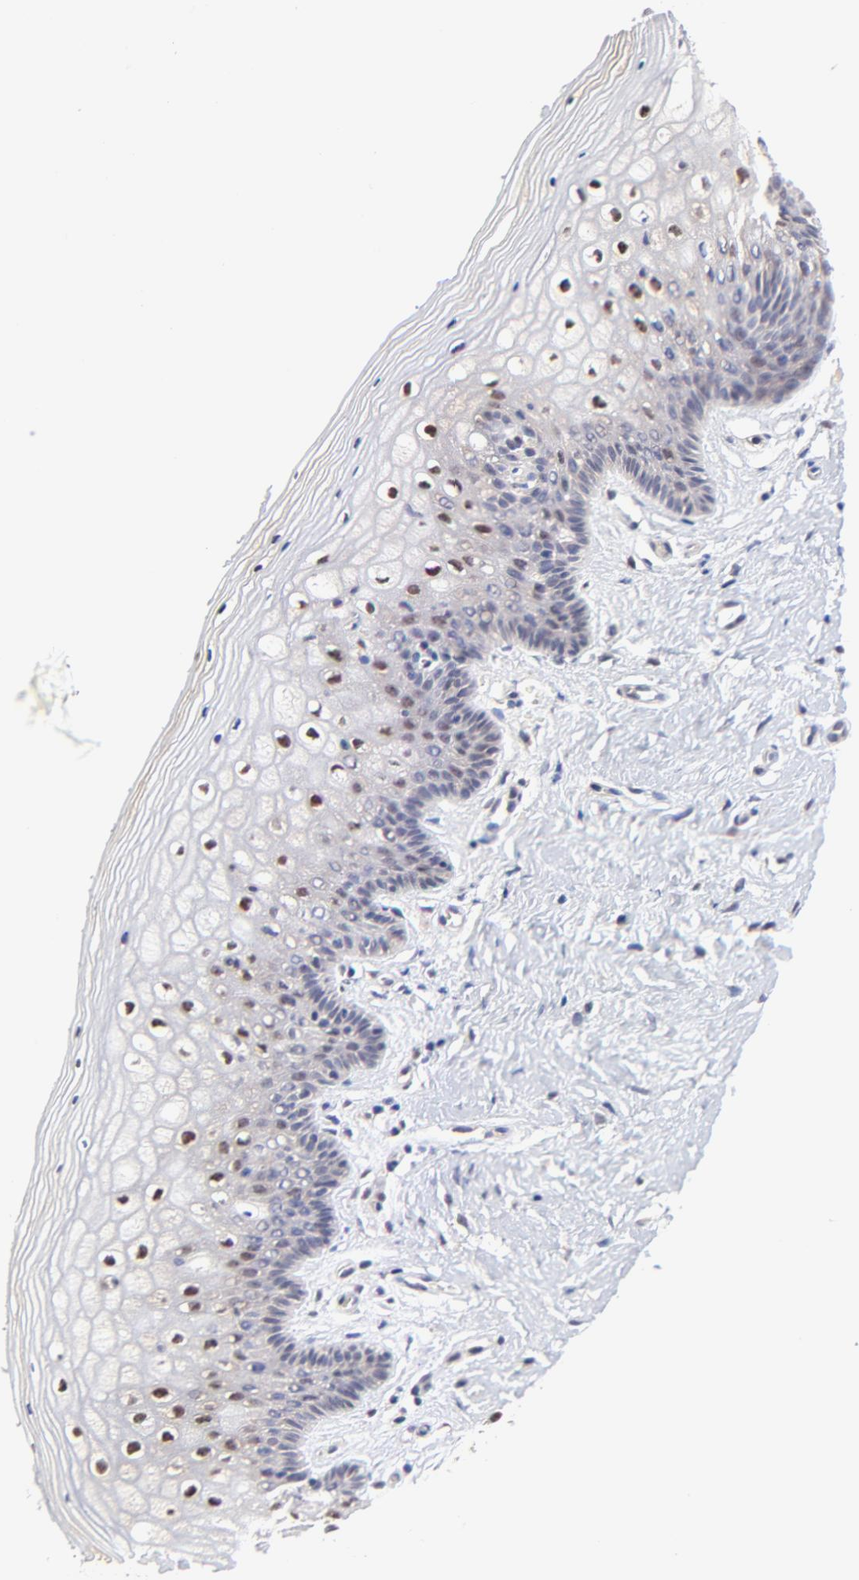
{"staining": {"intensity": "weak", "quantity": "25%-75%", "location": "nuclear"}, "tissue": "vagina", "cell_type": "Squamous epithelial cells", "image_type": "normal", "snomed": [{"axis": "morphology", "description": "Normal tissue, NOS"}, {"axis": "topography", "description": "Vagina"}], "caption": "IHC photomicrograph of benign human vagina stained for a protein (brown), which demonstrates low levels of weak nuclear staining in about 25%-75% of squamous epithelial cells.", "gene": "PSMC4", "patient": {"sex": "female", "age": 46}}